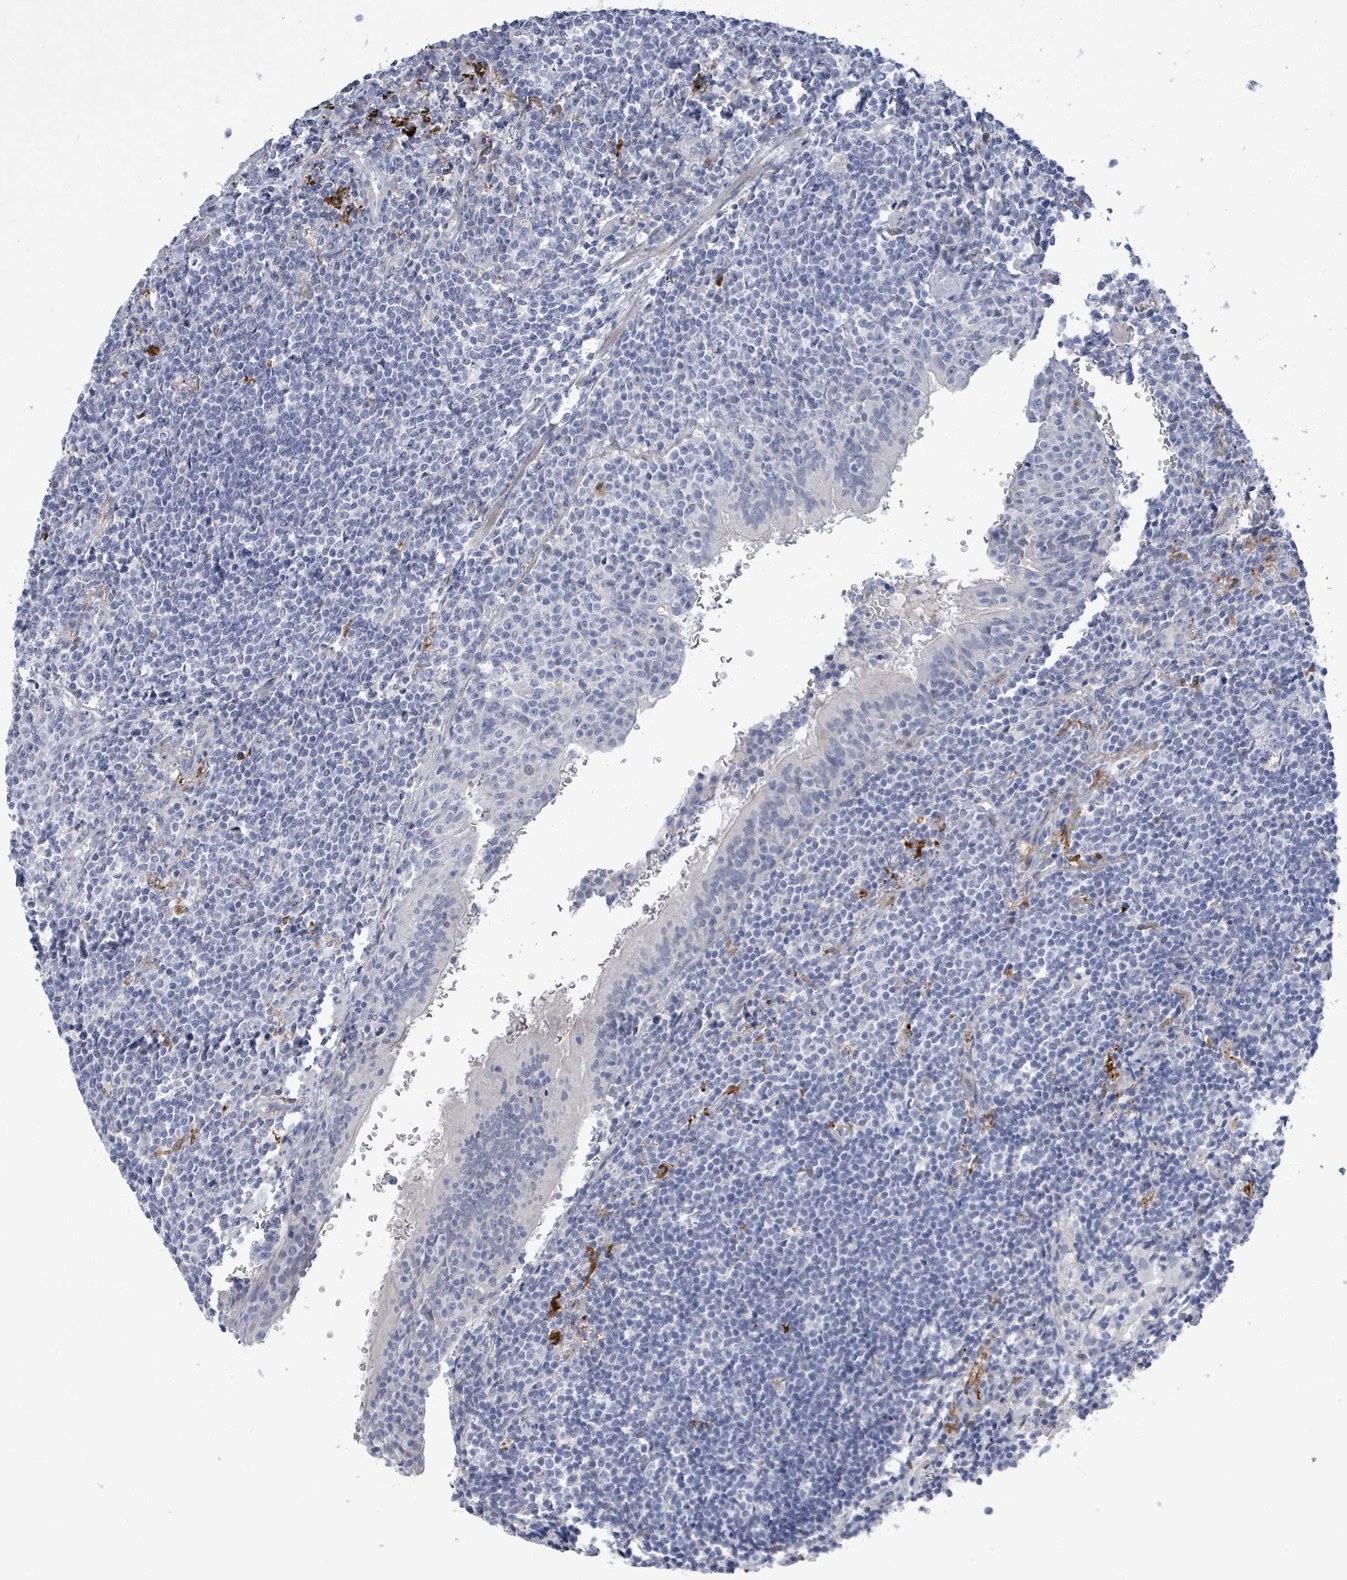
{"staining": {"intensity": "negative", "quantity": "none", "location": "none"}, "tissue": "lymphoma", "cell_type": "Tumor cells", "image_type": "cancer", "snomed": [{"axis": "morphology", "description": "Malignant lymphoma, non-Hodgkin's type, Low grade"}, {"axis": "topography", "description": "Lung"}], "caption": "Tumor cells are negative for protein expression in human malignant lymphoma, non-Hodgkin's type (low-grade).", "gene": "CT45A5", "patient": {"sex": "female", "age": 71}}